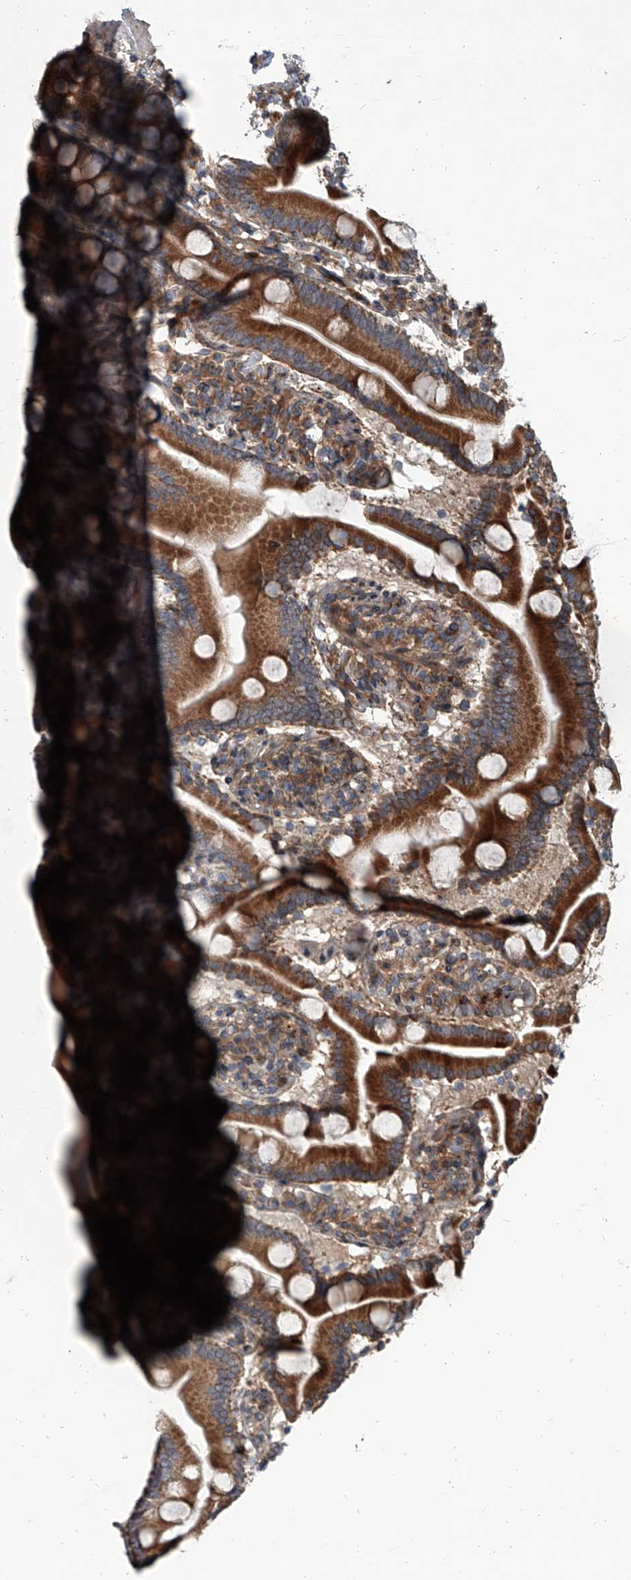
{"staining": {"intensity": "strong", "quantity": ">75%", "location": "cytoplasmic/membranous"}, "tissue": "duodenum", "cell_type": "Glandular cells", "image_type": "normal", "snomed": [{"axis": "morphology", "description": "Normal tissue, NOS"}, {"axis": "topography", "description": "Duodenum"}], "caption": "This is a photomicrograph of immunohistochemistry staining of unremarkable duodenum, which shows strong positivity in the cytoplasmic/membranous of glandular cells.", "gene": "EVA1C", "patient": {"sex": "male", "age": 55}}